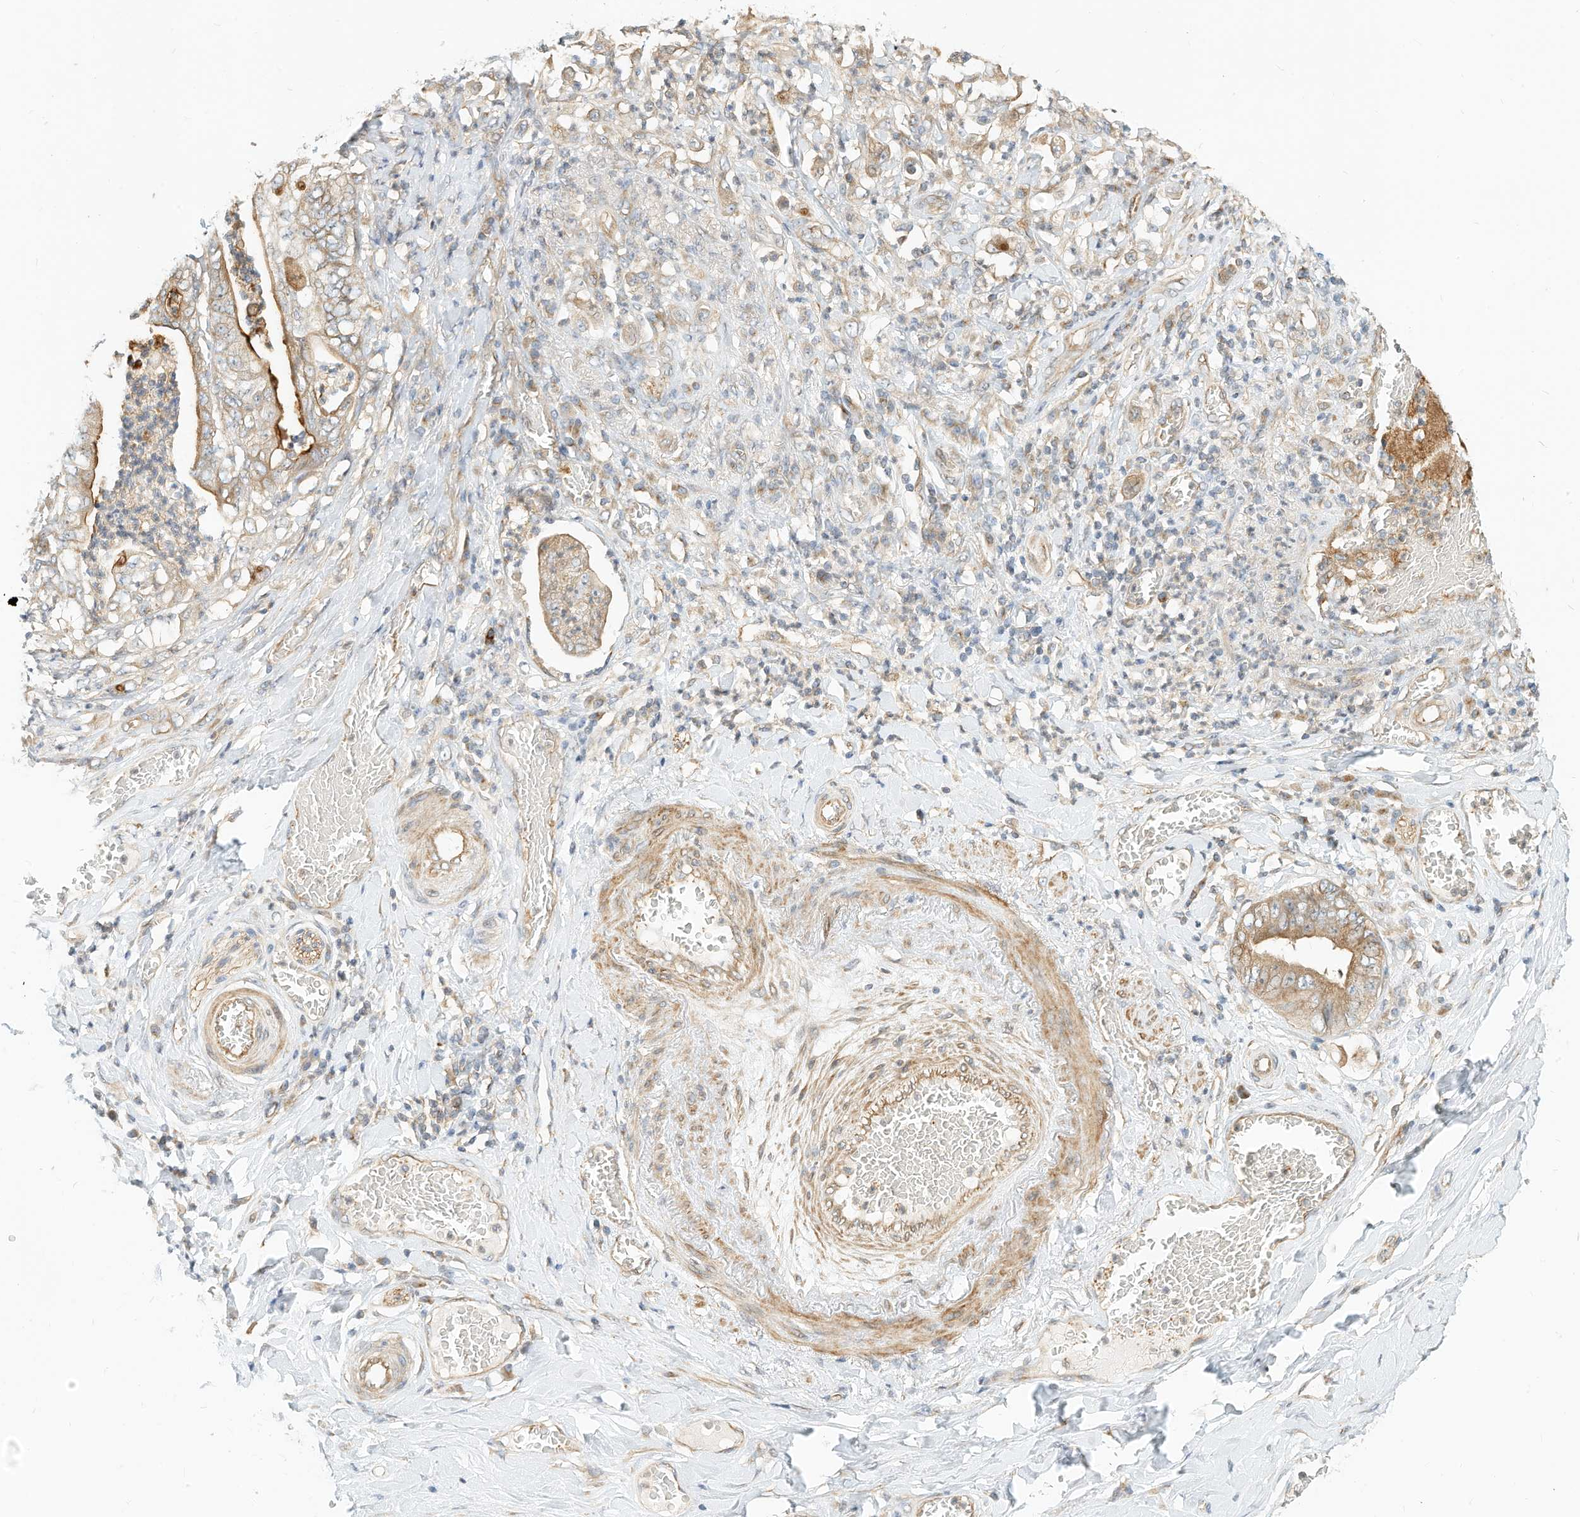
{"staining": {"intensity": "moderate", "quantity": "25%-75%", "location": "cytoplasmic/membranous"}, "tissue": "stomach cancer", "cell_type": "Tumor cells", "image_type": "cancer", "snomed": [{"axis": "morphology", "description": "Adenocarcinoma, NOS"}, {"axis": "topography", "description": "Stomach"}], "caption": "The immunohistochemical stain shows moderate cytoplasmic/membranous expression in tumor cells of stomach cancer tissue.", "gene": "OFD1", "patient": {"sex": "female", "age": 73}}